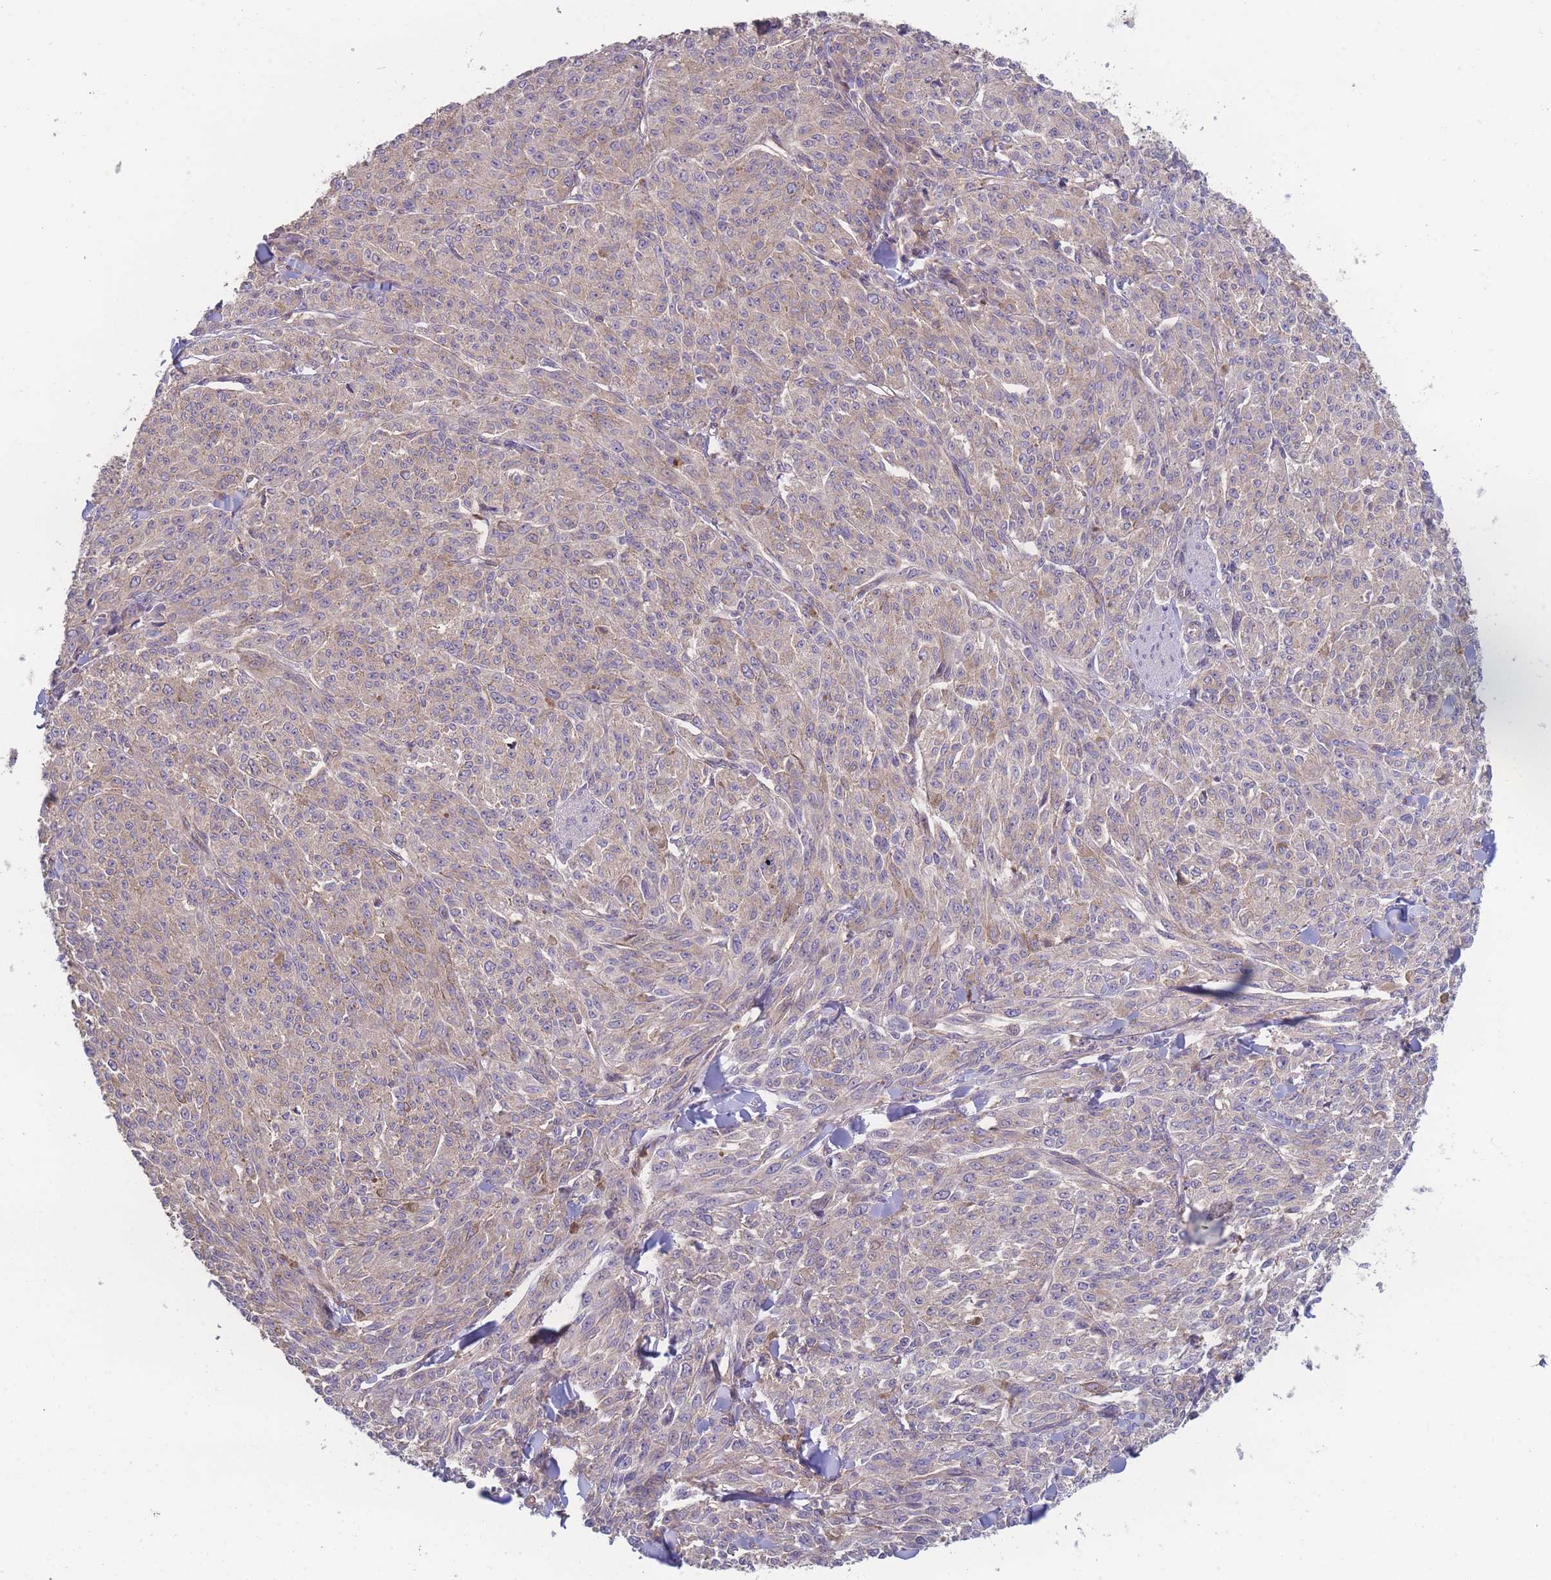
{"staining": {"intensity": "weak", "quantity": "<25%", "location": "cytoplasmic/membranous"}, "tissue": "melanoma", "cell_type": "Tumor cells", "image_type": "cancer", "snomed": [{"axis": "morphology", "description": "Malignant melanoma, NOS"}, {"axis": "topography", "description": "Skin"}], "caption": "This is an IHC photomicrograph of human malignant melanoma. There is no staining in tumor cells.", "gene": "STEAP3", "patient": {"sex": "female", "age": 52}}